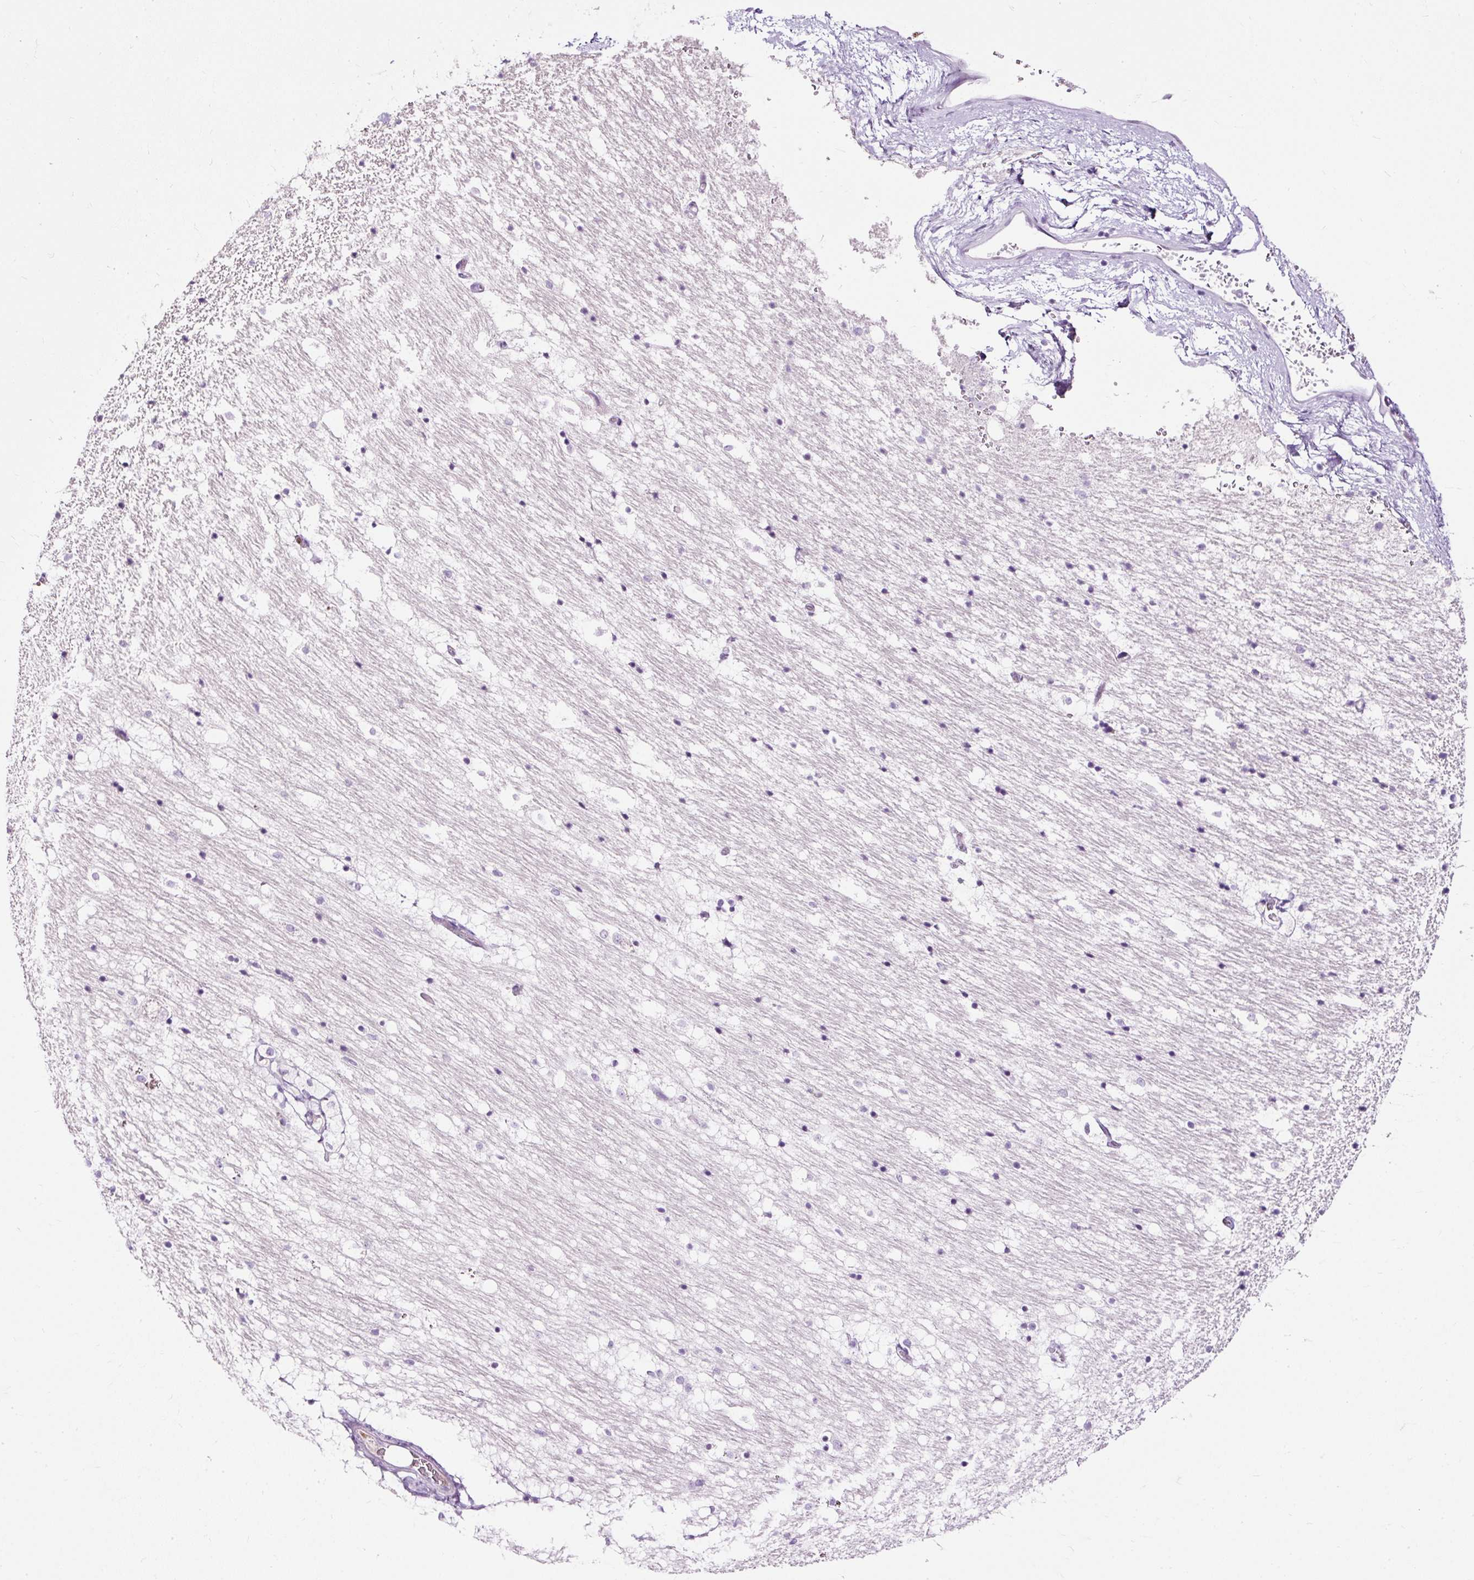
{"staining": {"intensity": "negative", "quantity": "none", "location": "none"}, "tissue": "caudate", "cell_type": "Glial cells", "image_type": "normal", "snomed": [{"axis": "morphology", "description": "Normal tissue, NOS"}, {"axis": "topography", "description": "Lateral ventricle wall"}], "caption": "A high-resolution image shows immunohistochemistry (IHC) staining of normal caudate, which reveals no significant expression in glial cells.", "gene": "PDE6B", "patient": {"sex": "male", "age": 37}}